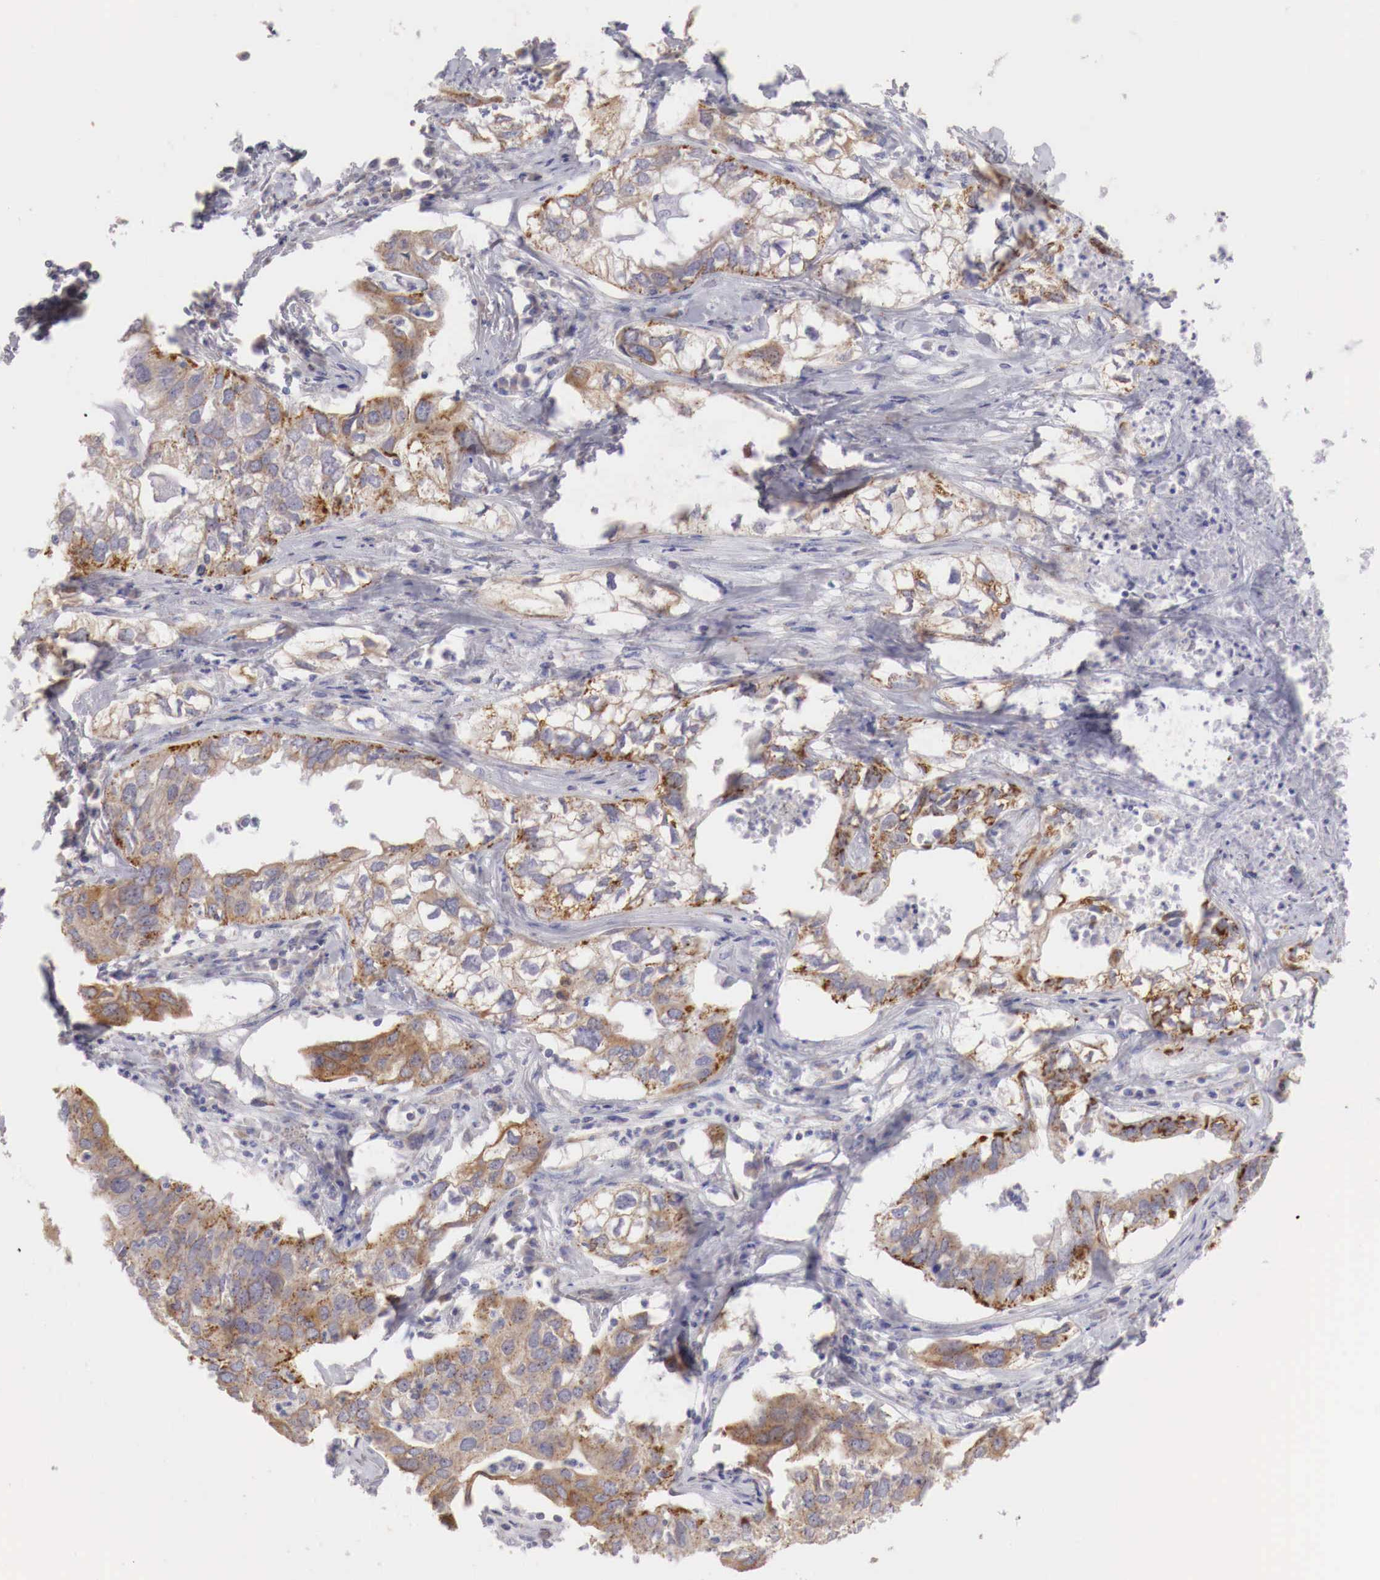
{"staining": {"intensity": "moderate", "quantity": "25%-75%", "location": "cytoplasmic/membranous"}, "tissue": "lung cancer", "cell_type": "Tumor cells", "image_type": "cancer", "snomed": [{"axis": "morphology", "description": "Adenocarcinoma, NOS"}, {"axis": "topography", "description": "Lung"}], "caption": "A brown stain labels moderate cytoplasmic/membranous expression of a protein in human lung cancer tumor cells.", "gene": "NSDHL", "patient": {"sex": "male", "age": 48}}